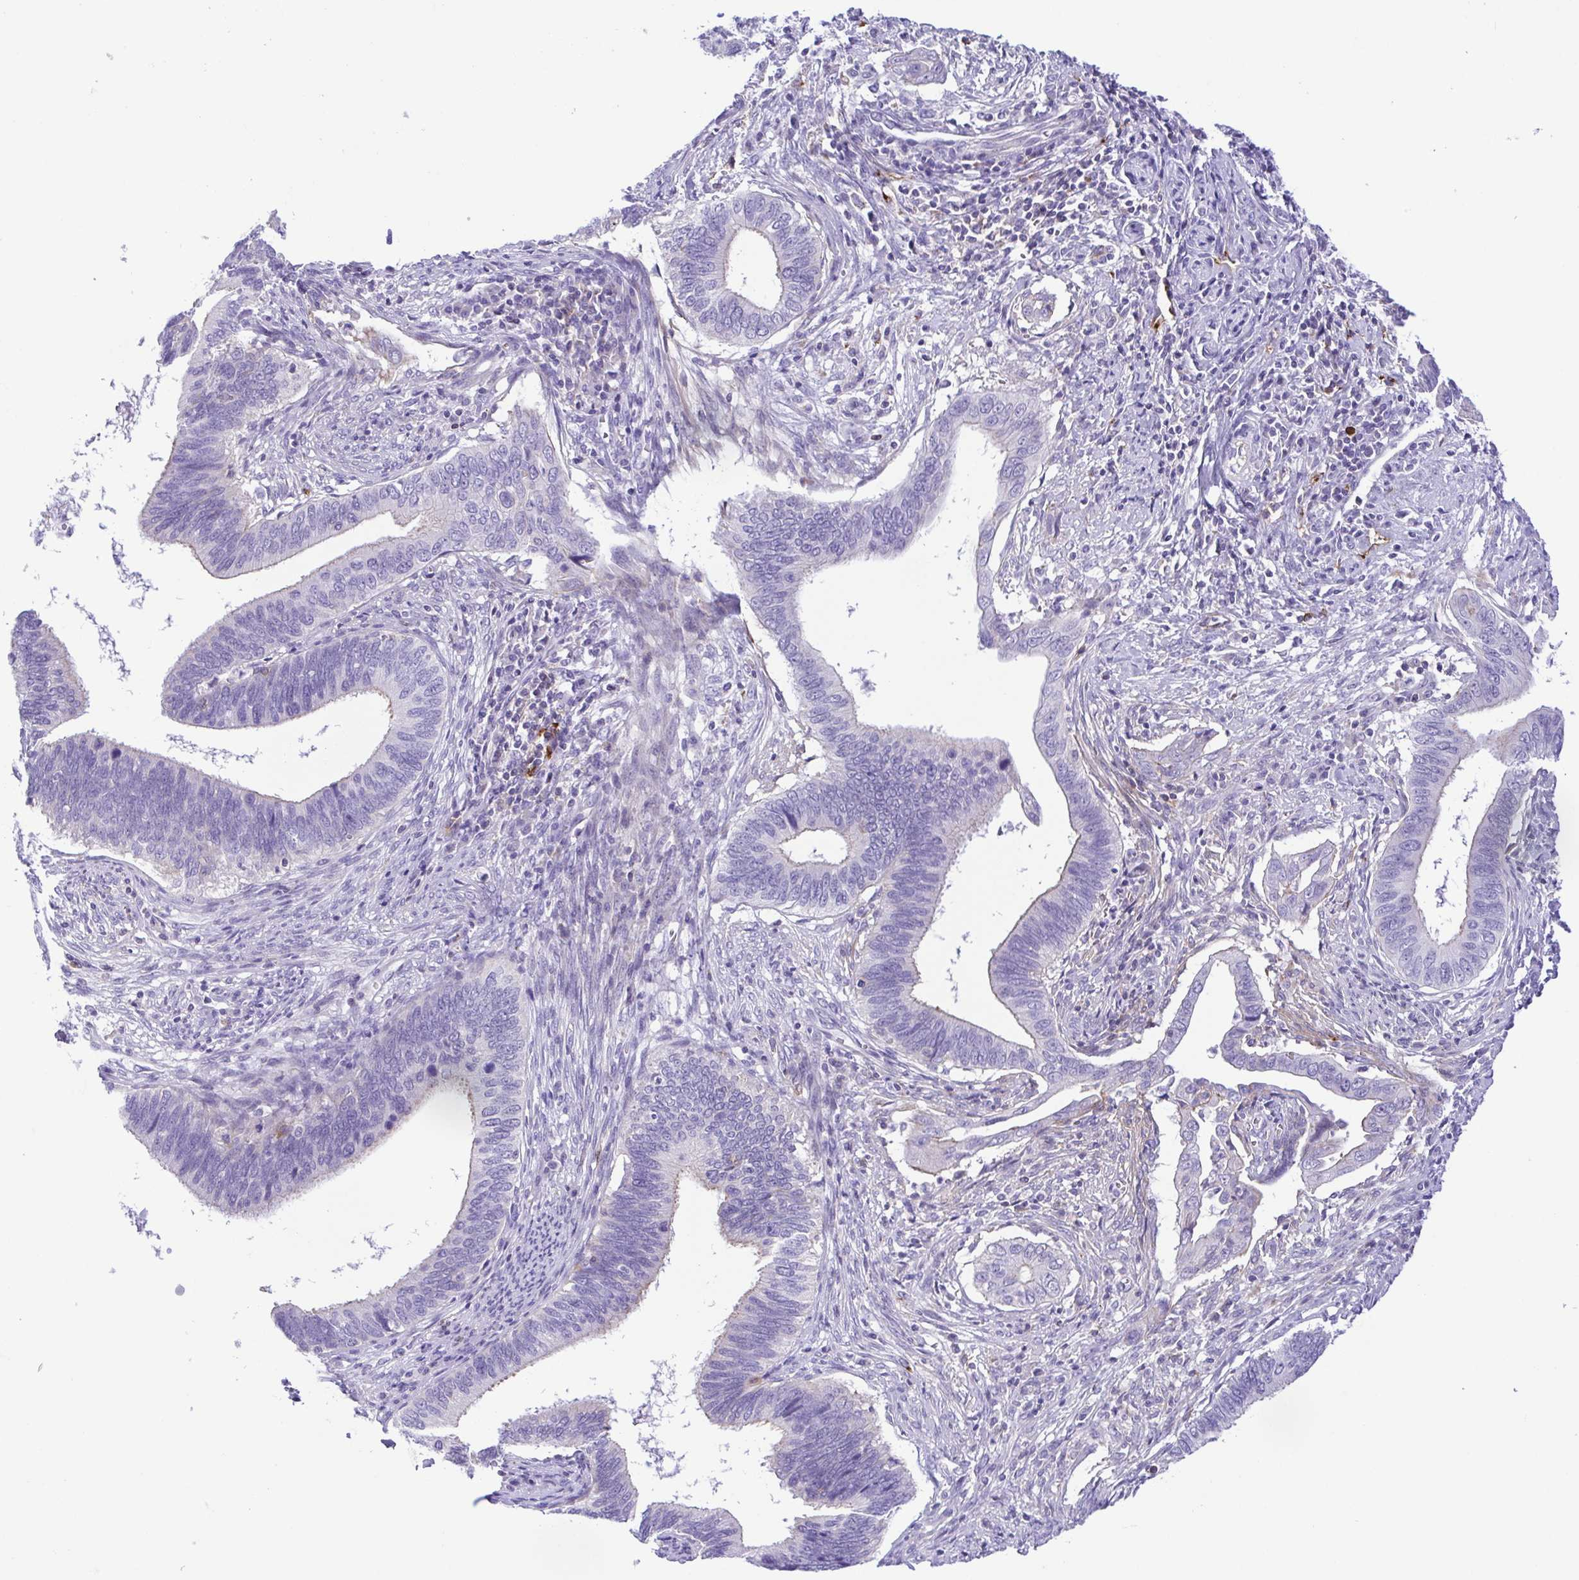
{"staining": {"intensity": "negative", "quantity": "none", "location": "none"}, "tissue": "cervical cancer", "cell_type": "Tumor cells", "image_type": "cancer", "snomed": [{"axis": "morphology", "description": "Adenocarcinoma, NOS"}, {"axis": "topography", "description": "Cervix"}], "caption": "IHC of human adenocarcinoma (cervical) displays no positivity in tumor cells.", "gene": "GPR182", "patient": {"sex": "female", "age": 42}}